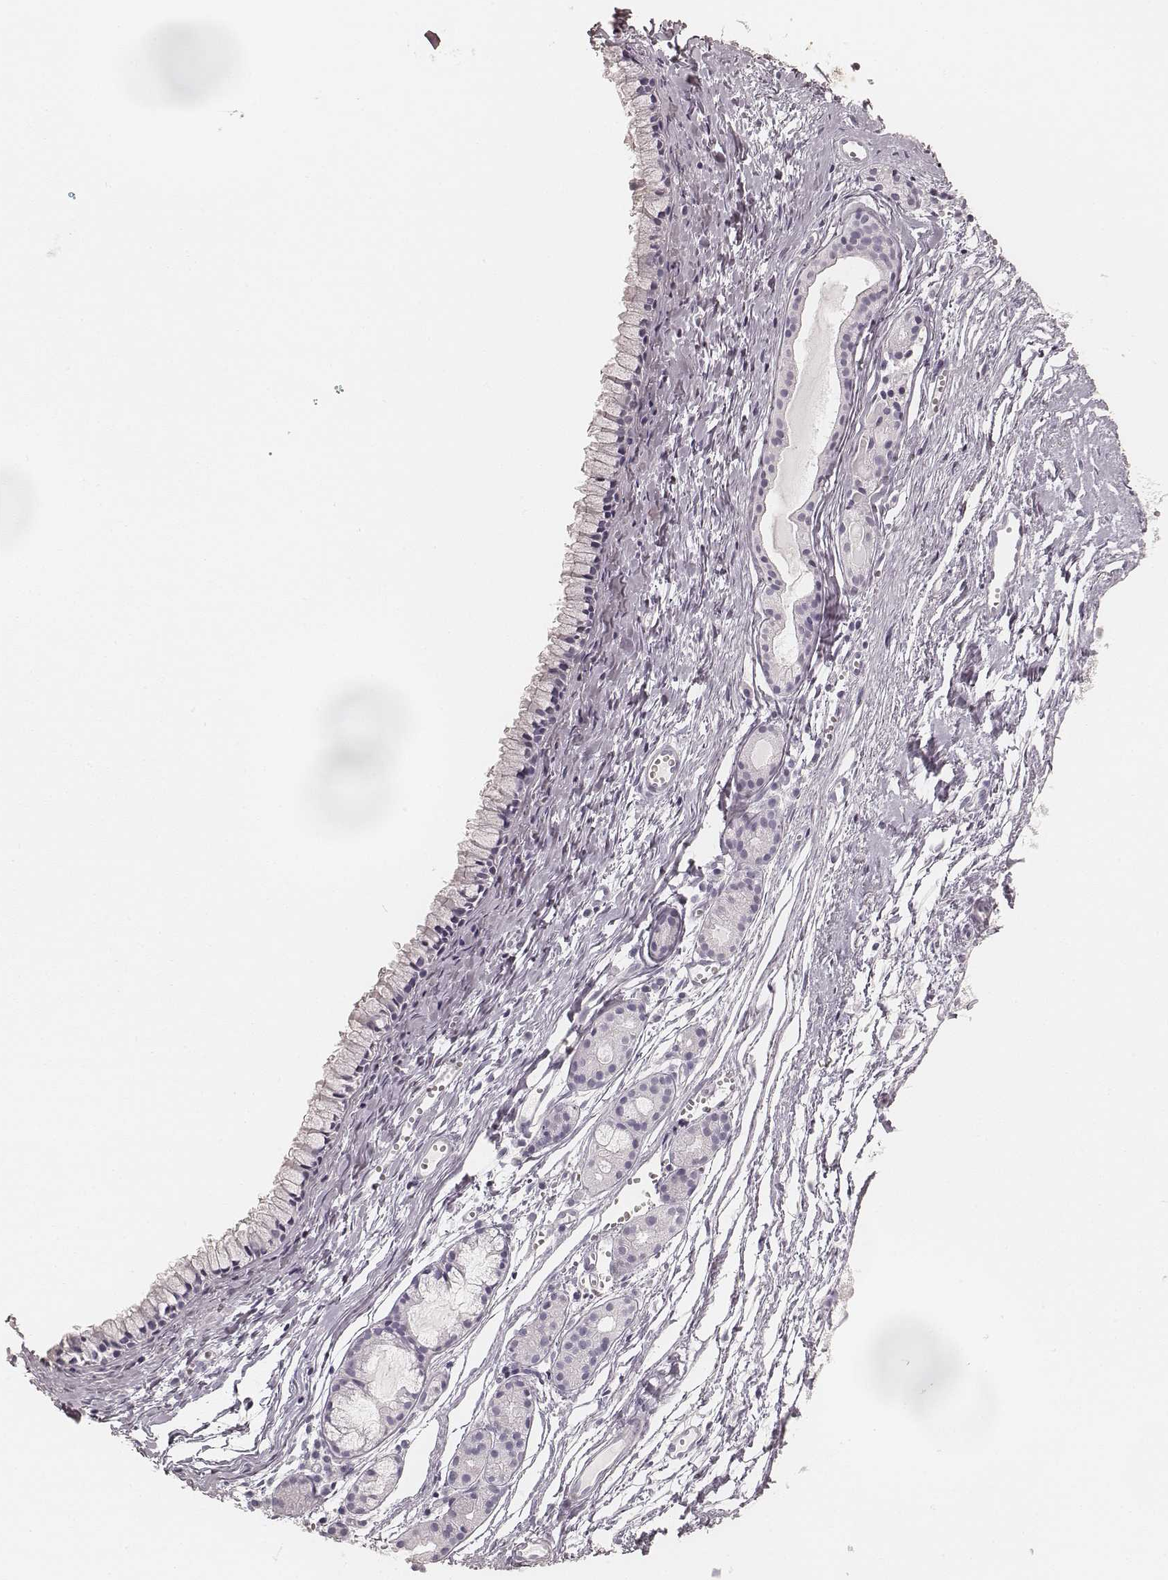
{"staining": {"intensity": "negative", "quantity": "none", "location": "none"}, "tissue": "nasopharynx", "cell_type": "Respiratory epithelial cells", "image_type": "normal", "snomed": [{"axis": "morphology", "description": "Normal tissue, NOS"}, {"axis": "topography", "description": "Nasopharynx"}], "caption": "This is a micrograph of immunohistochemistry staining of normal nasopharynx, which shows no expression in respiratory epithelial cells. (DAB immunohistochemistry, high magnification).", "gene": "HNF4G", "patient": {"sex": "male", "age": 83}}